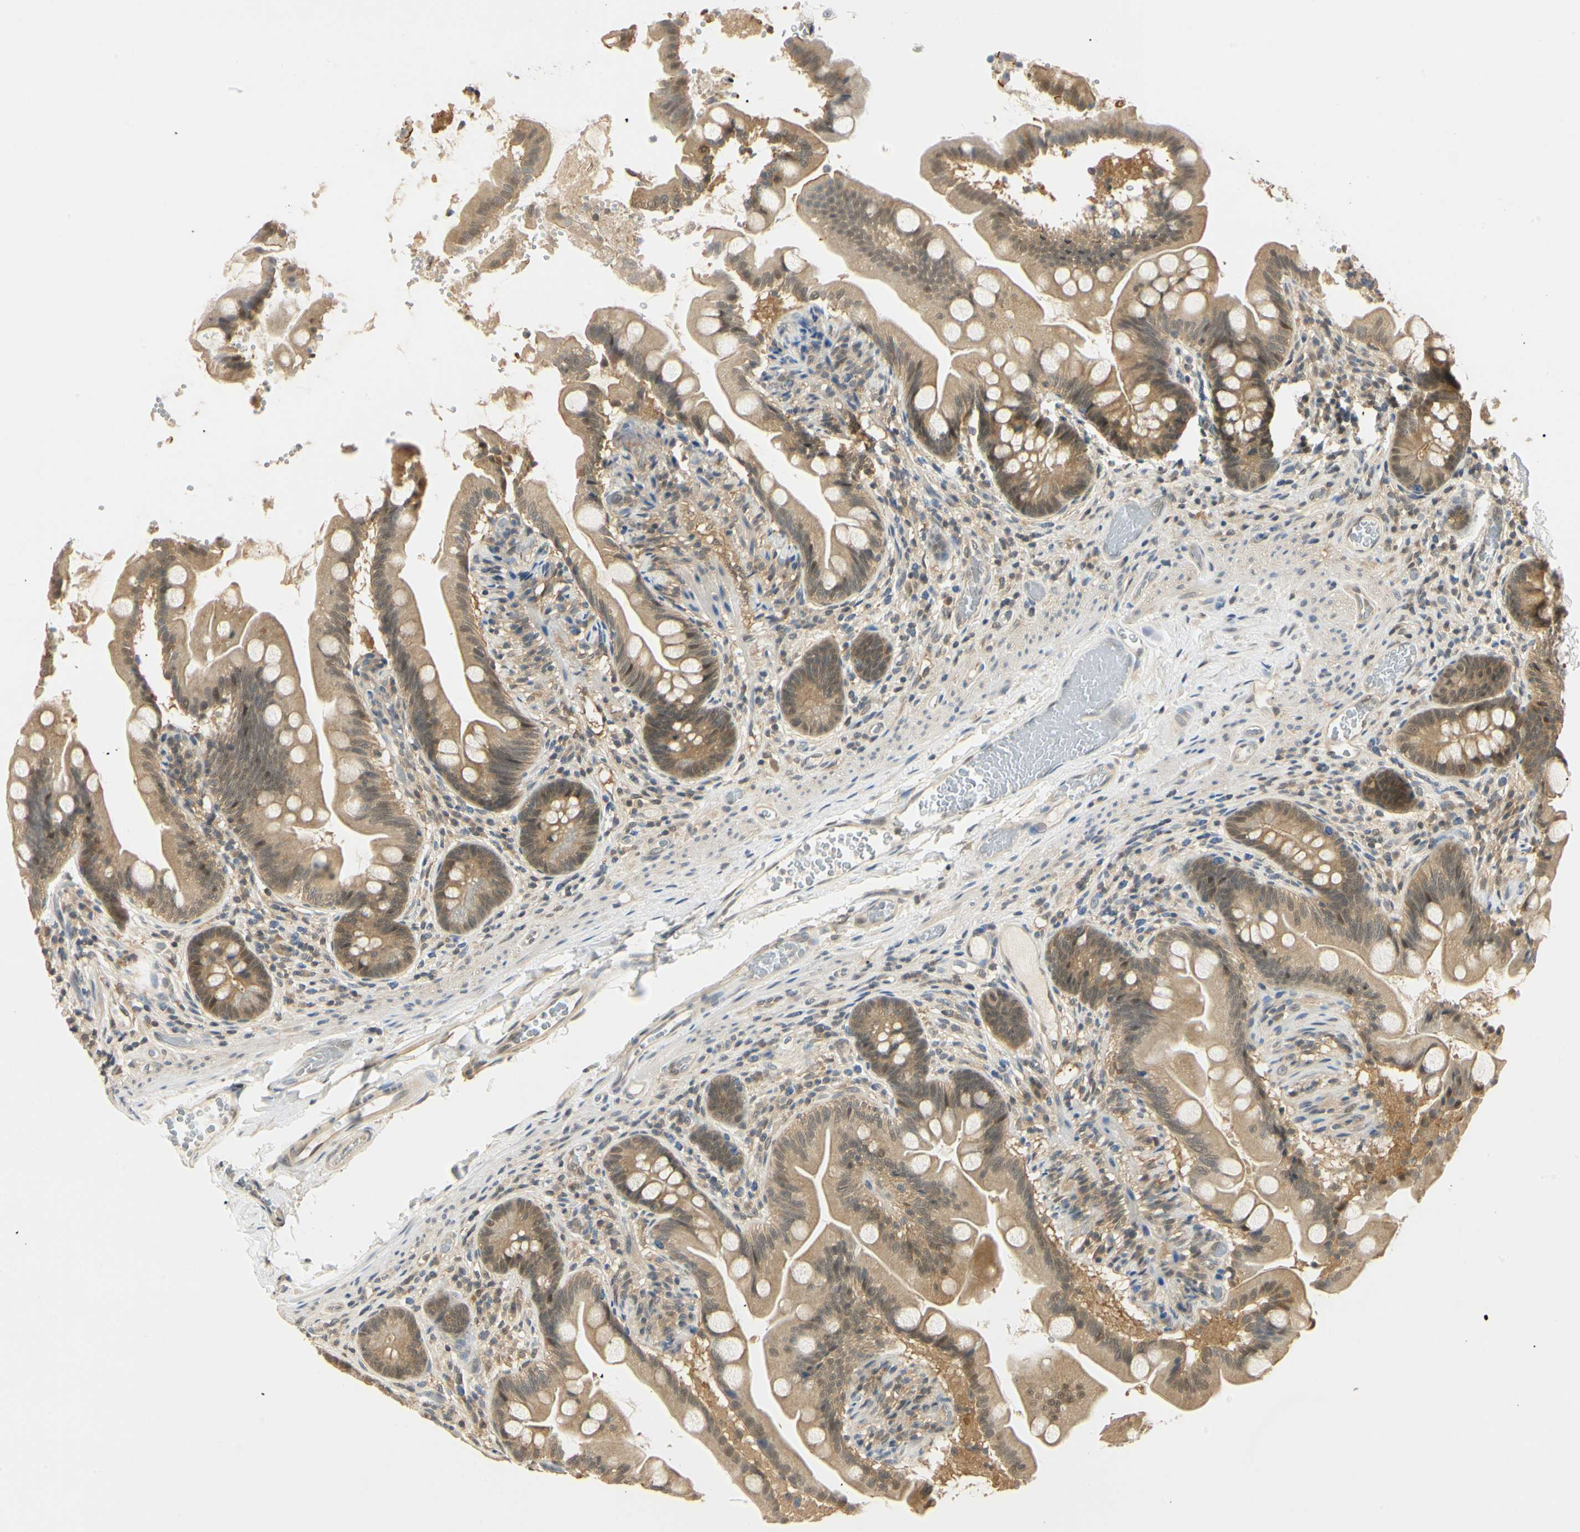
{"staining": {"intensity": "moderate", "quantity": ">75%", "location": "cytoplasmic/membranous,nuclear"}, "tissue": "small intestine", "cell_type": "Glandular cells", "image_type": "normal", "snomed": [{"axis": "morphology", "description": "Normal tissue, NOS"}, {"axis": "topography", "description": "Small intestine"}], "caption": "Moderate cytoplasmic/membranous,nuclear protein staining is present in approximately >75% of glandular cells in small intestine.", "gene": "UBE2Z", "patient": {"sex": "female", "age": 56}}